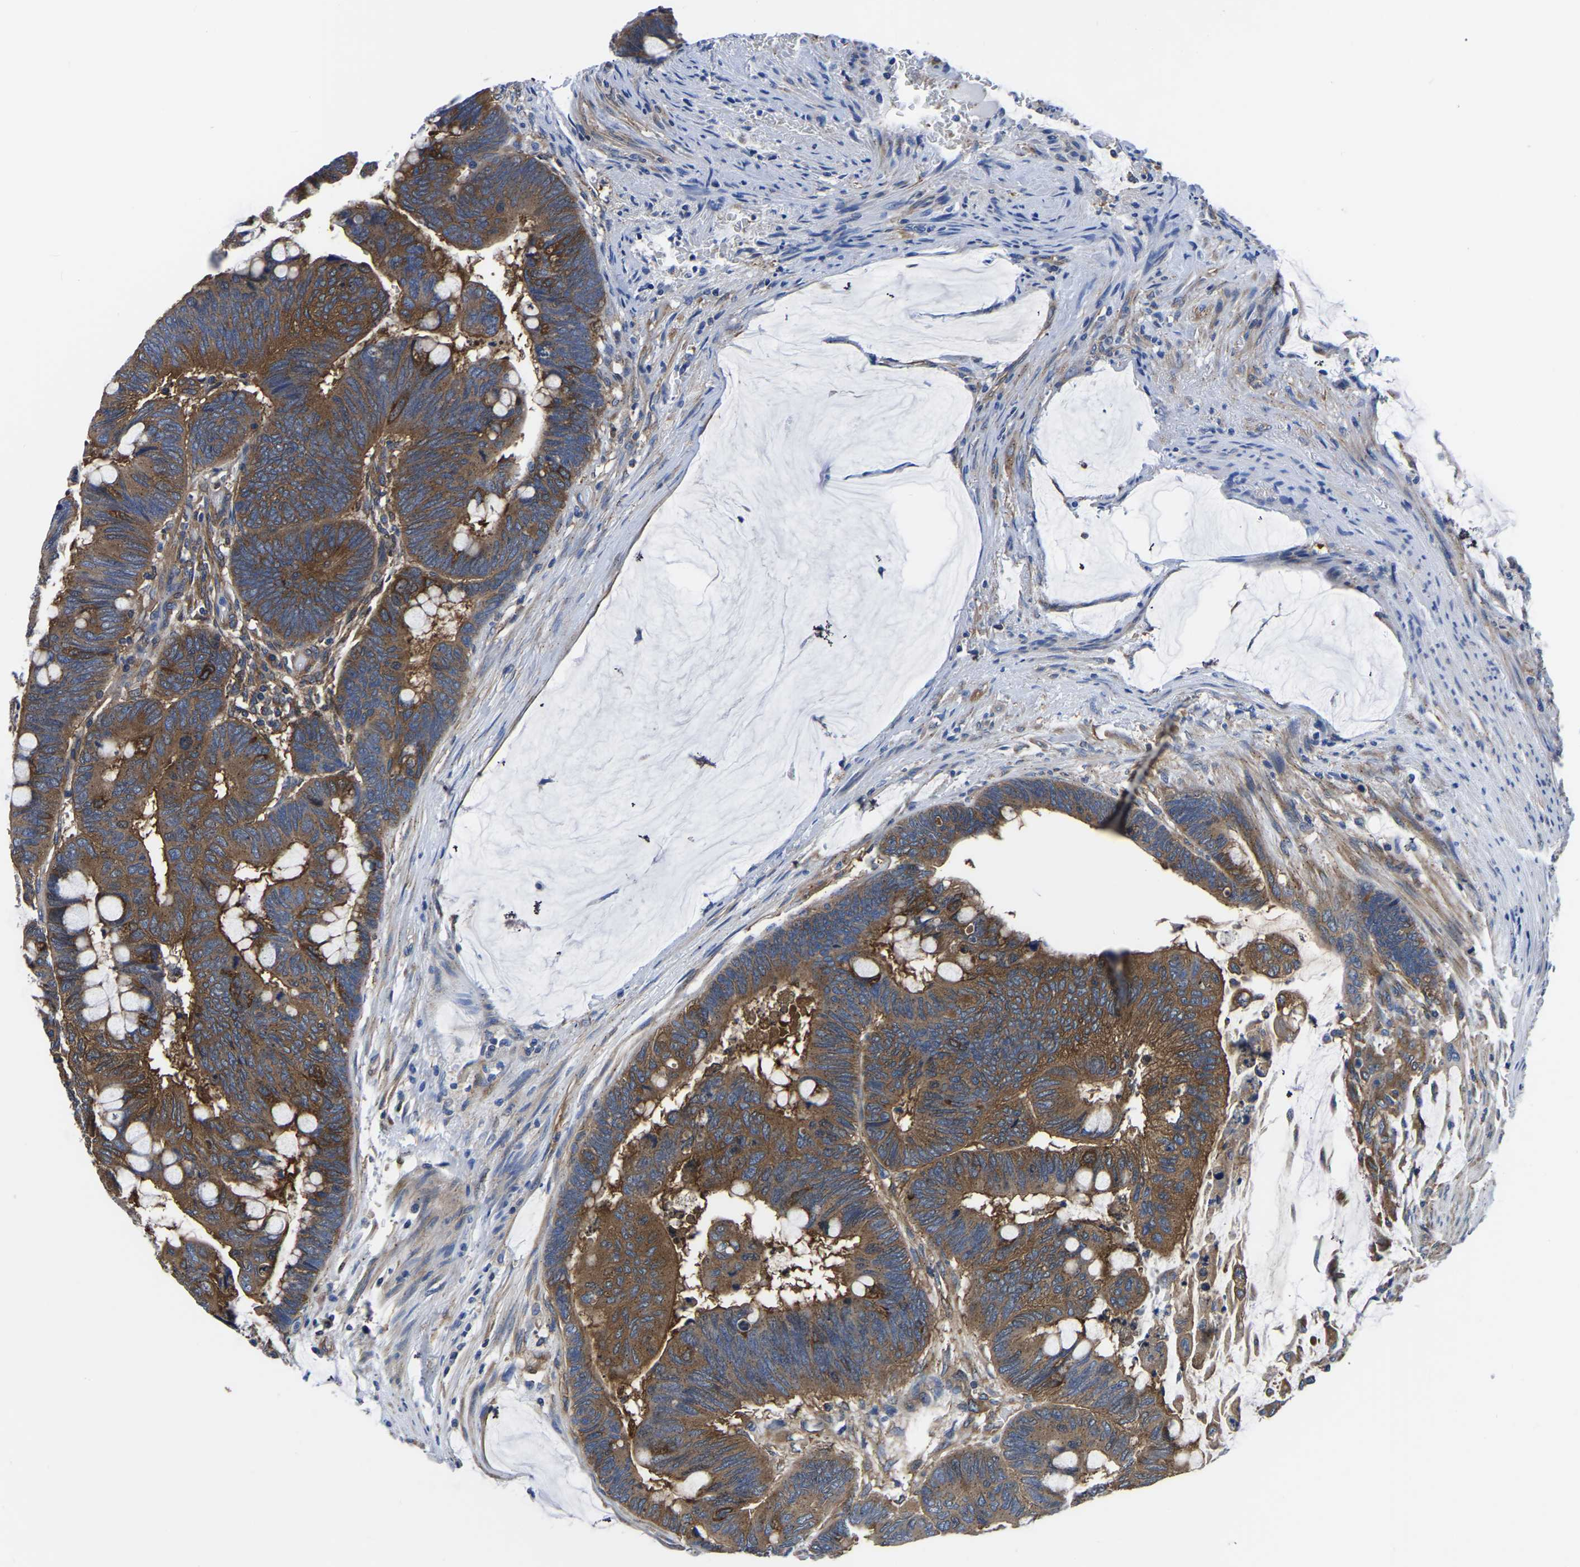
{"staining": {"intensity": "strong", "quantity": ">75%", "location": "cytoplasmic/membranous"}, "tissue": "colorectal cancer", "cell_type": "Tumor cells", "image_type": "cancer", "snomed": [{"axis": "morphology", "description": "Normal tissue, NOS"}, {"axis": "morphology", "description": "Adenocarcinoma, NOS"}, {"axis": "topography", "description": "Rectum"}], "caption": "A high amount of strong cytoplasmic/membranous positivity is seen in about >75% of tumor cells in colorectal cancer (adenocarcinoma) tissue. (brown staining indicates protein expression, while blue staining denotes nuclei).", "gene": "TFG", "patient": {"sex": "male", "age": 92}}